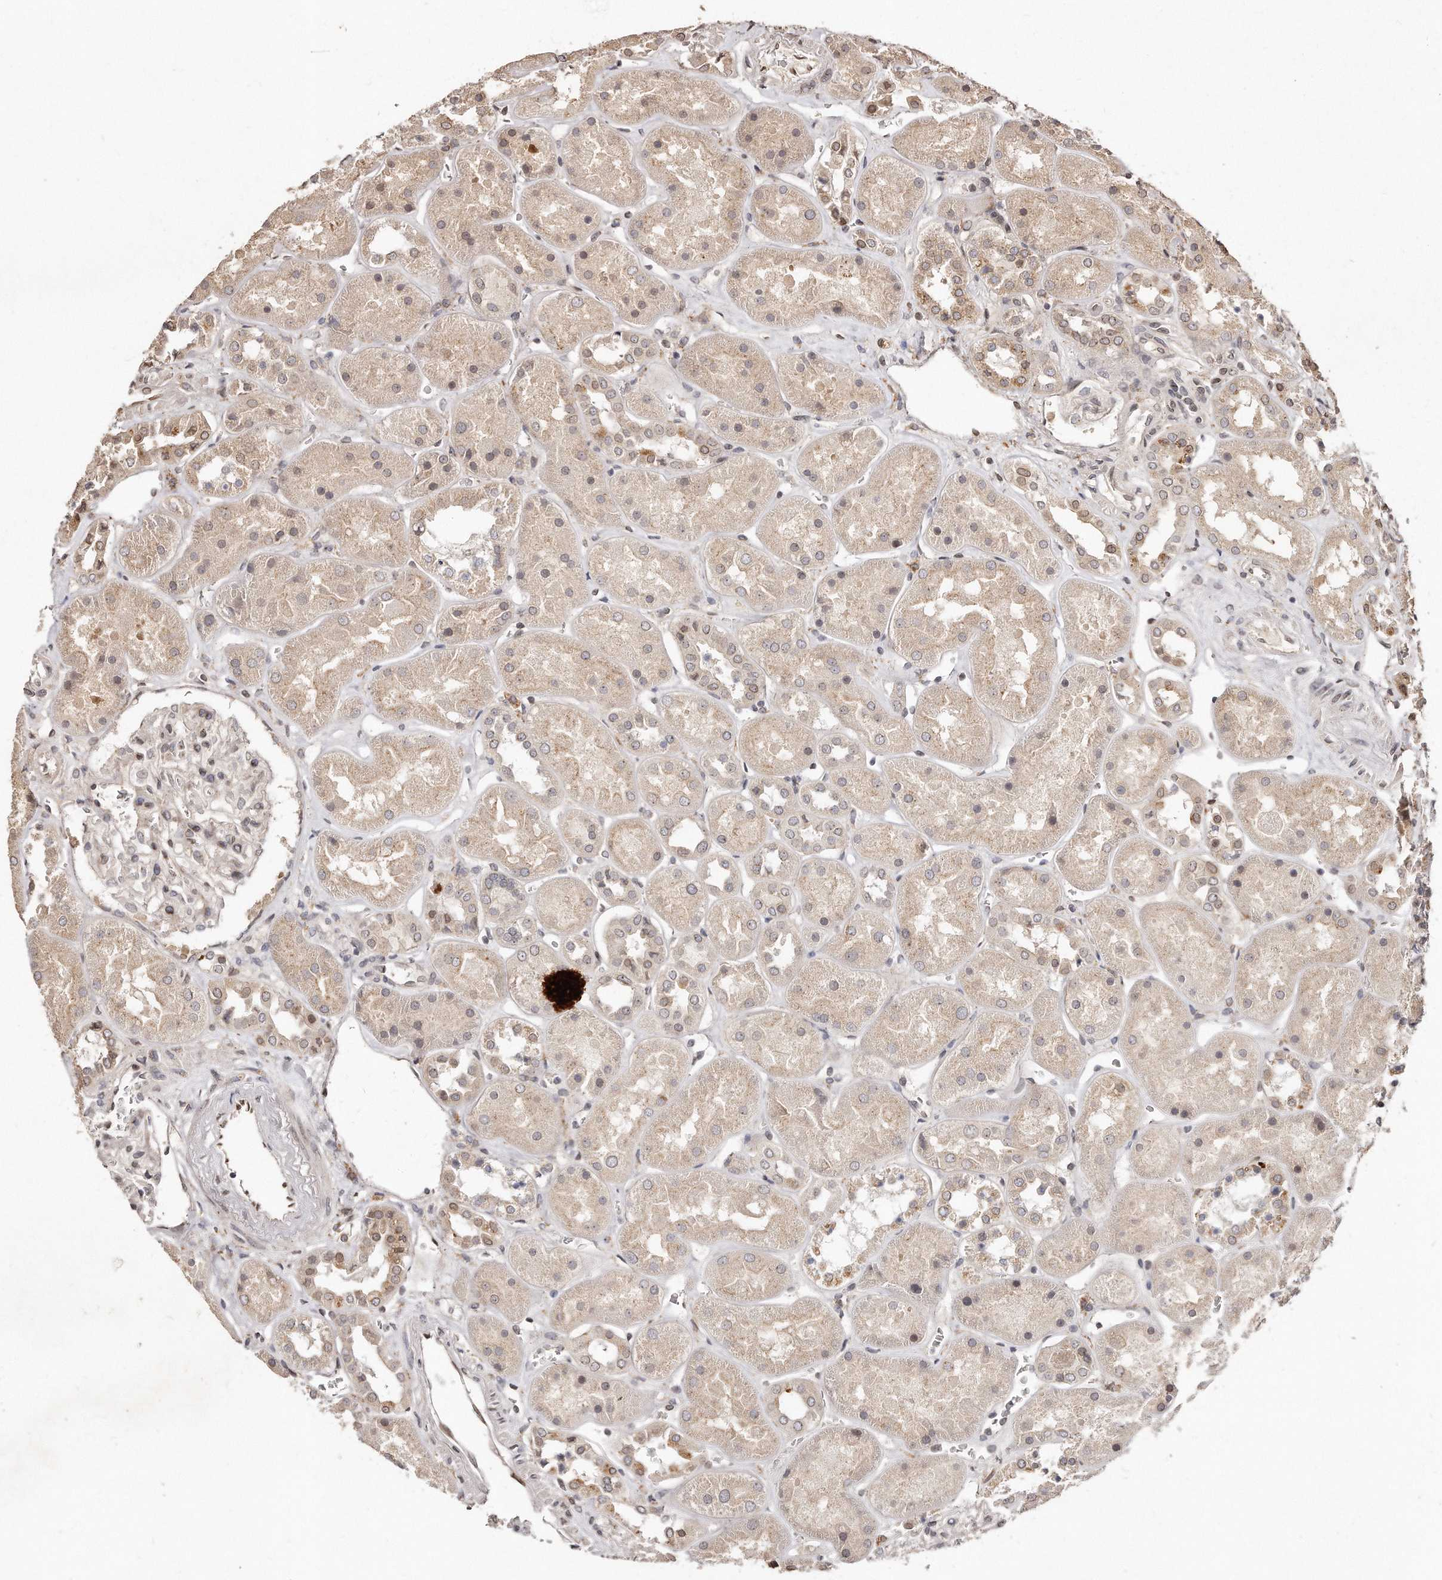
{"staining": {"intensity": "moderate", "quantity": "25%-75%", "location": "nuclear"}, "tissue": "kidney", "cell_type": "Cells in glomeruli", "image_type": "normal", "snomed": [{"axis": "morphology", "description": "Normal tissue, NOS"}, {"axis": "topography", "description": "Kidney"}], "caption": "Cells in glomeruli exhibit medium levels of moderate nuclear staining in approximately 25%-75% of cells in normal kidney. The protein is stained brown, and the nuclei are stained in blue (DAB IHC with brightfield microscopy, high magnification).", "gene": "HASPIN", "patient": {"sex": "male", "age": 70}}